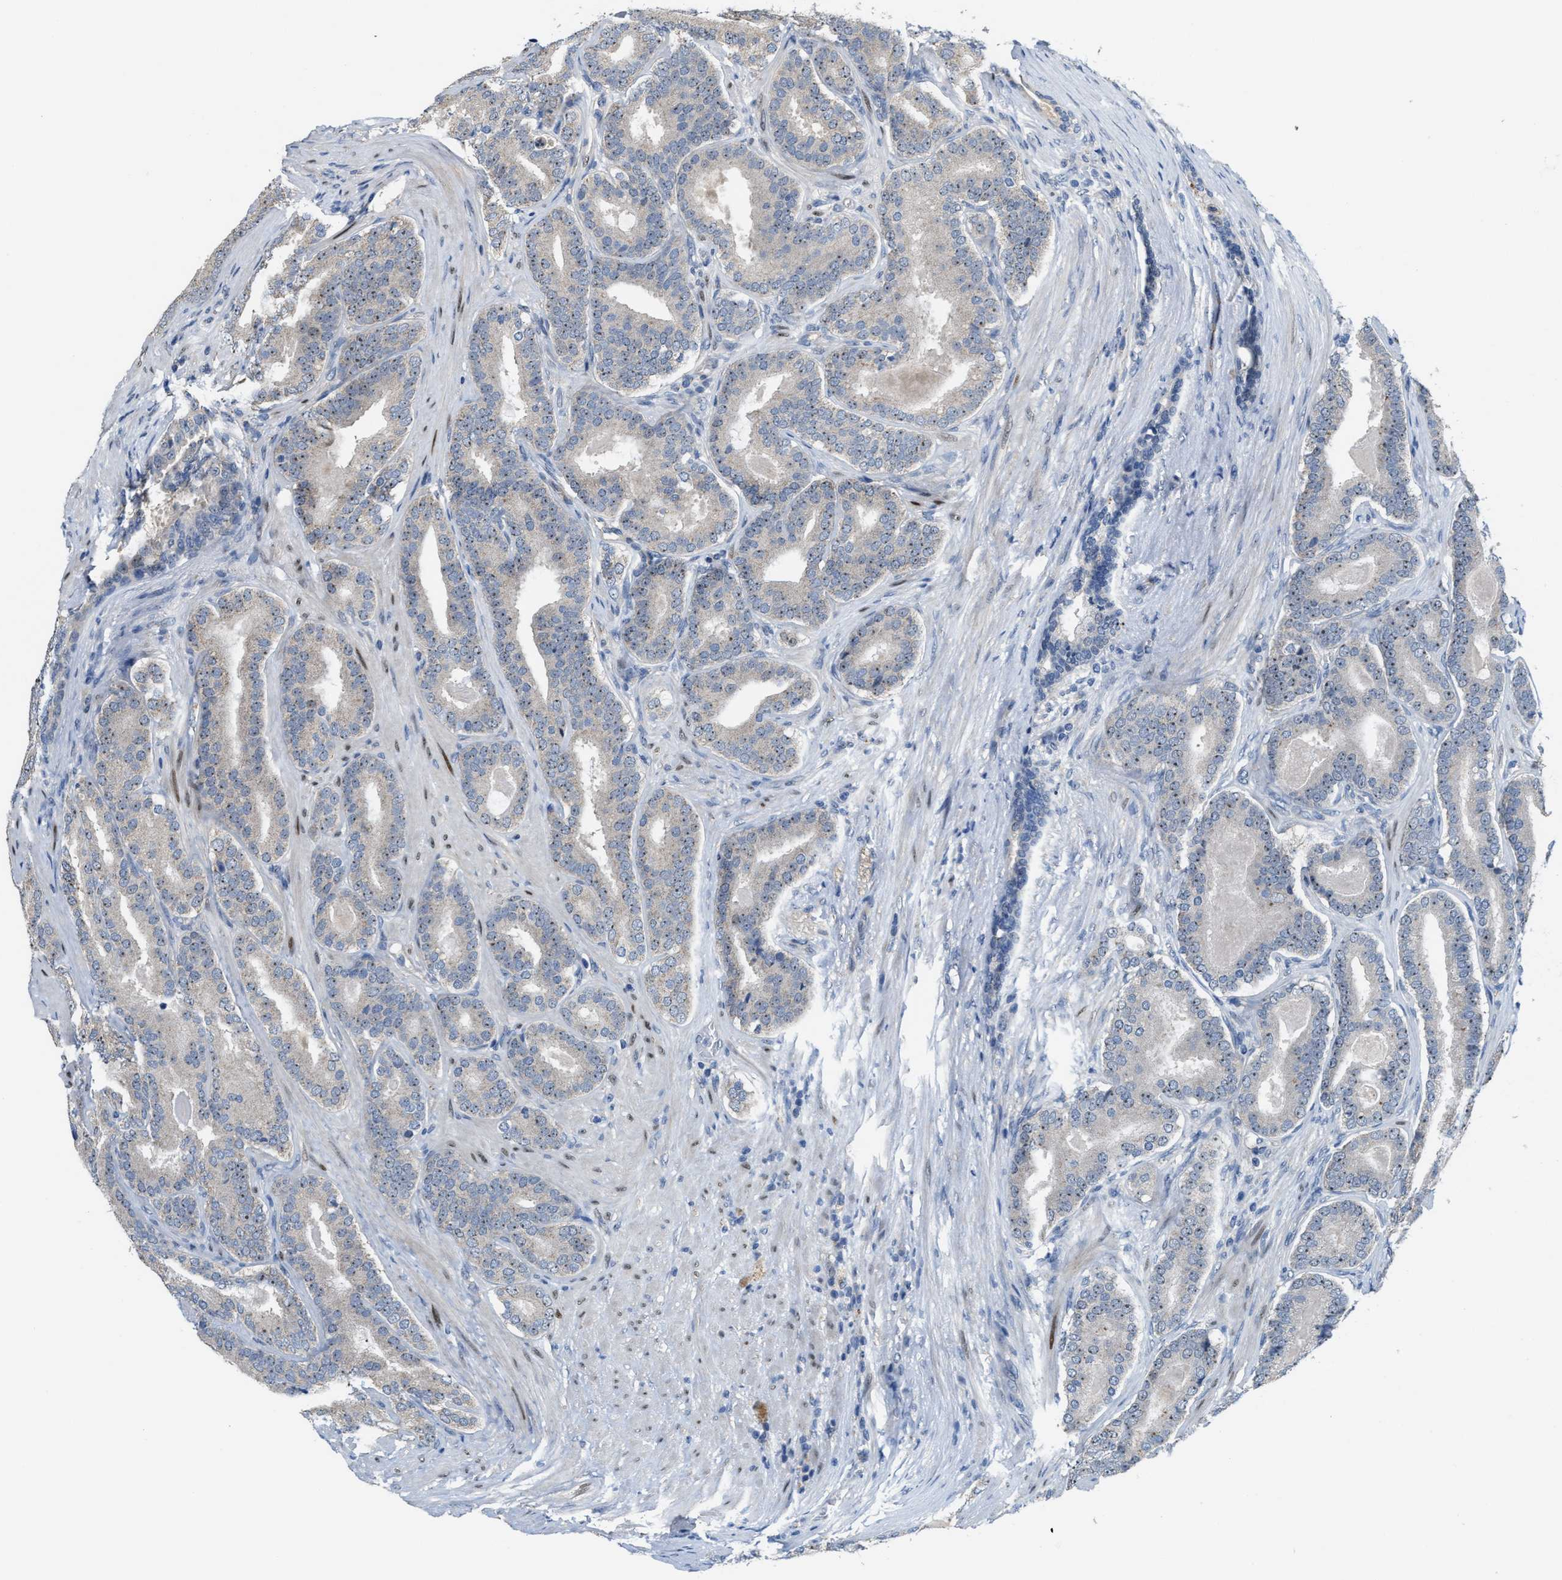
{"staining": {"intensity": "weak", "quantity": "25%-75%", "location": "nuclear"}, "tissue": "prostate cancer", "cell_type": "Tumor cells", "image_type": "cancer", "snomed": [{"axis": "morphology", "description": "Adenocarcinoma, High grade"}, {"axis": "topography", "description": "Prostate"}], "caption": "Protein staining reveals weak nuclear positivity in about 25%-75% of tumor cells in prostate cancer.", "gene": "ZNF783", "patient": {"sex": "male", "age": 60}}